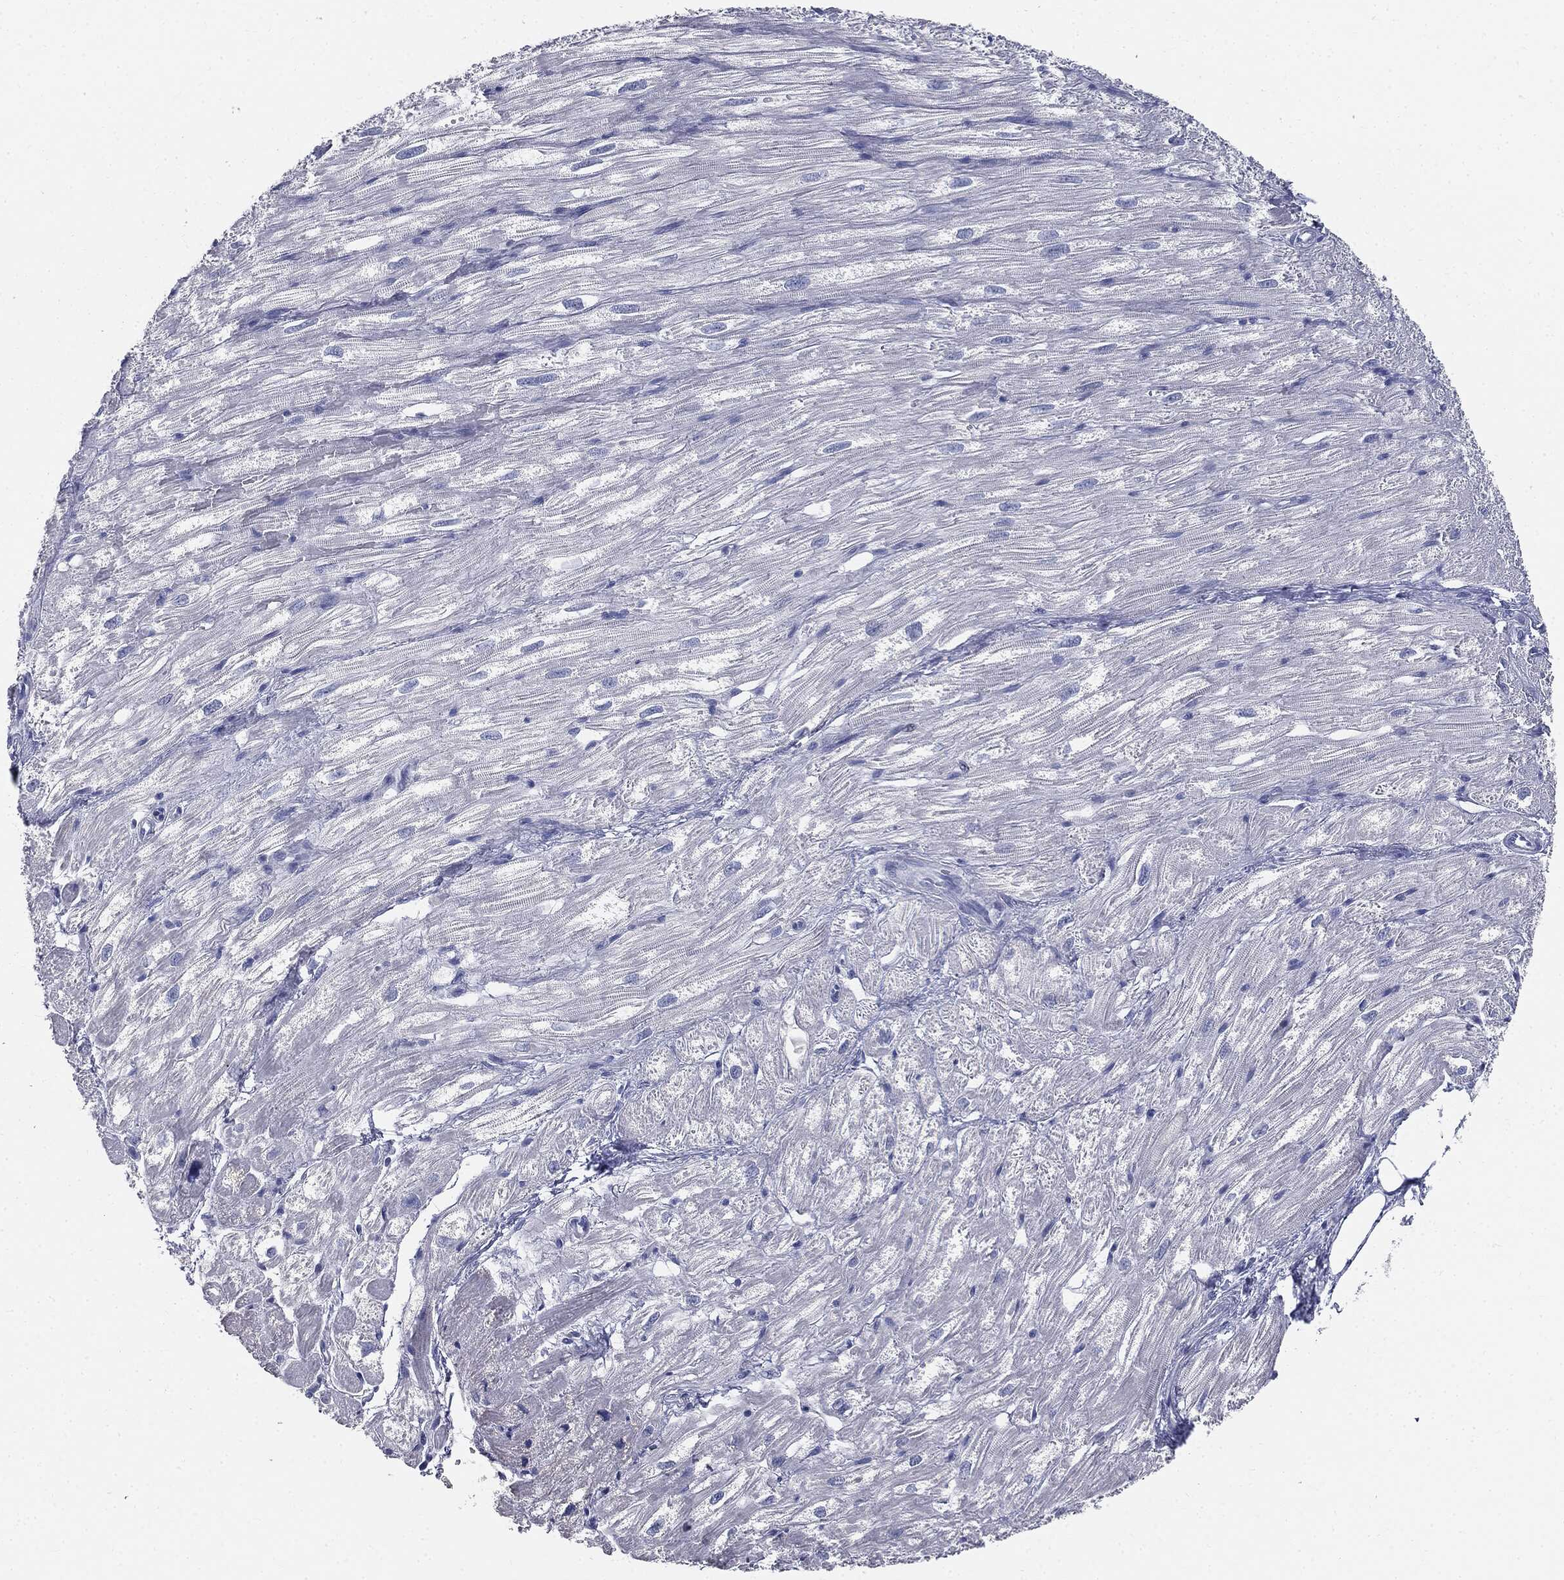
{"staining": {"intensity": "negative", "quantity": "none", "location": "none"}, "tissue": "heart muscle", "cell_type": "Cardiomyocytes", "image_type": "normal", "snomed": [{"axis": "morphology", "description": "Normal tissue, NOS"}, {"axis": "topography", "description": "Heart"}], "caption": "High power microscopy photomicrograph of an immunohistochemistry micrograph of normal heart muscle, revealing no significant positivity in cardiomyocytes.", "gene": "CUZD1", "patient": {"sex": "male", "age": 62}}